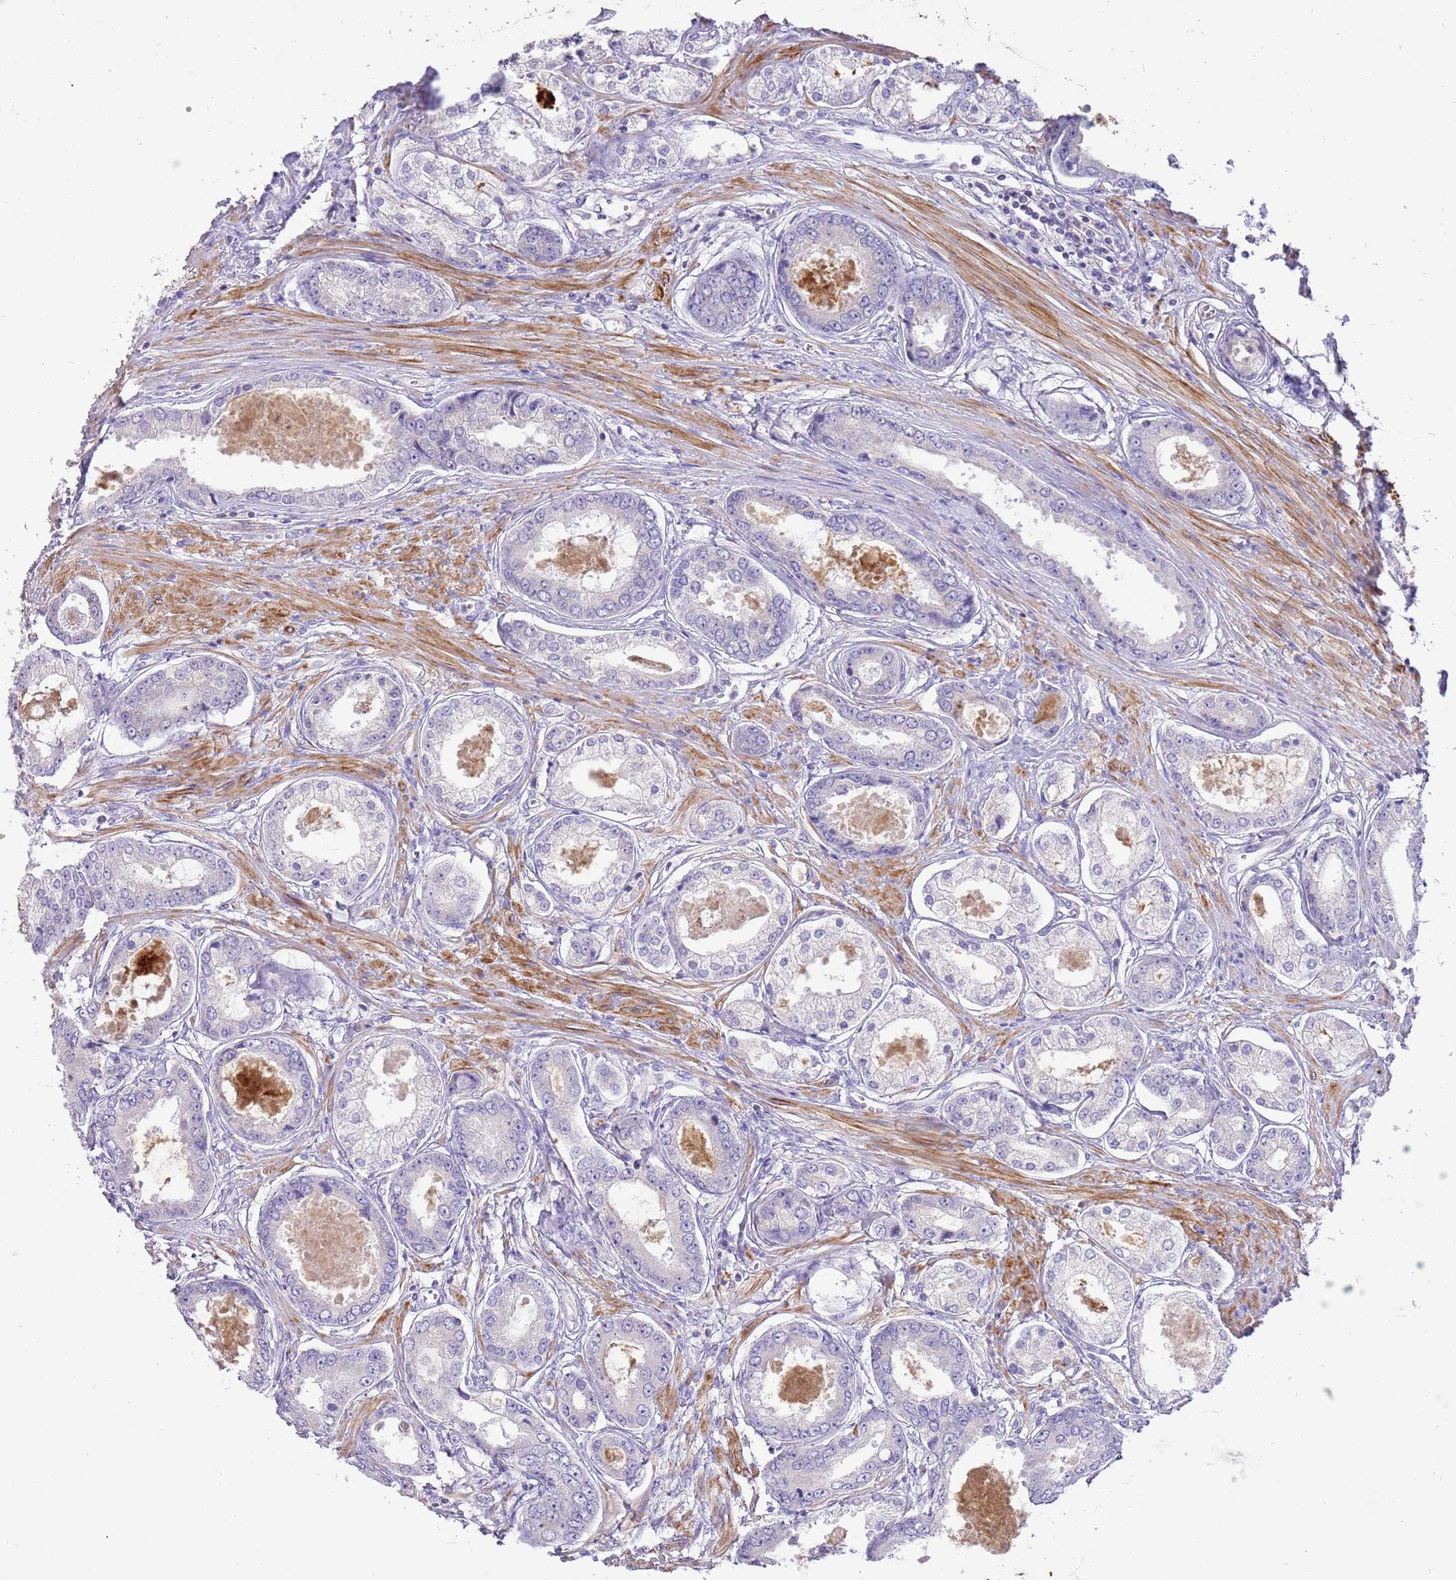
{"staining": {"intensity": "negative", "quantity": "none", "location": "none"}, "tissue": "prostate cancer", "cell_type": "Tumor cells", "image_type": "cancer", "snomed": [{"axis": "morphology", "description": "Adenocarcinoma, Low grade"}, {"axis": "topography", "description": "Prostate"}], "caption": "A photomicrograph of prostate cancer (adenocarcinoma (low-grade)) stained for a protein reveals no brown staining in tumor cells.", "gene": "GLCE", "patient": {"sex": "male", "age": 68}}